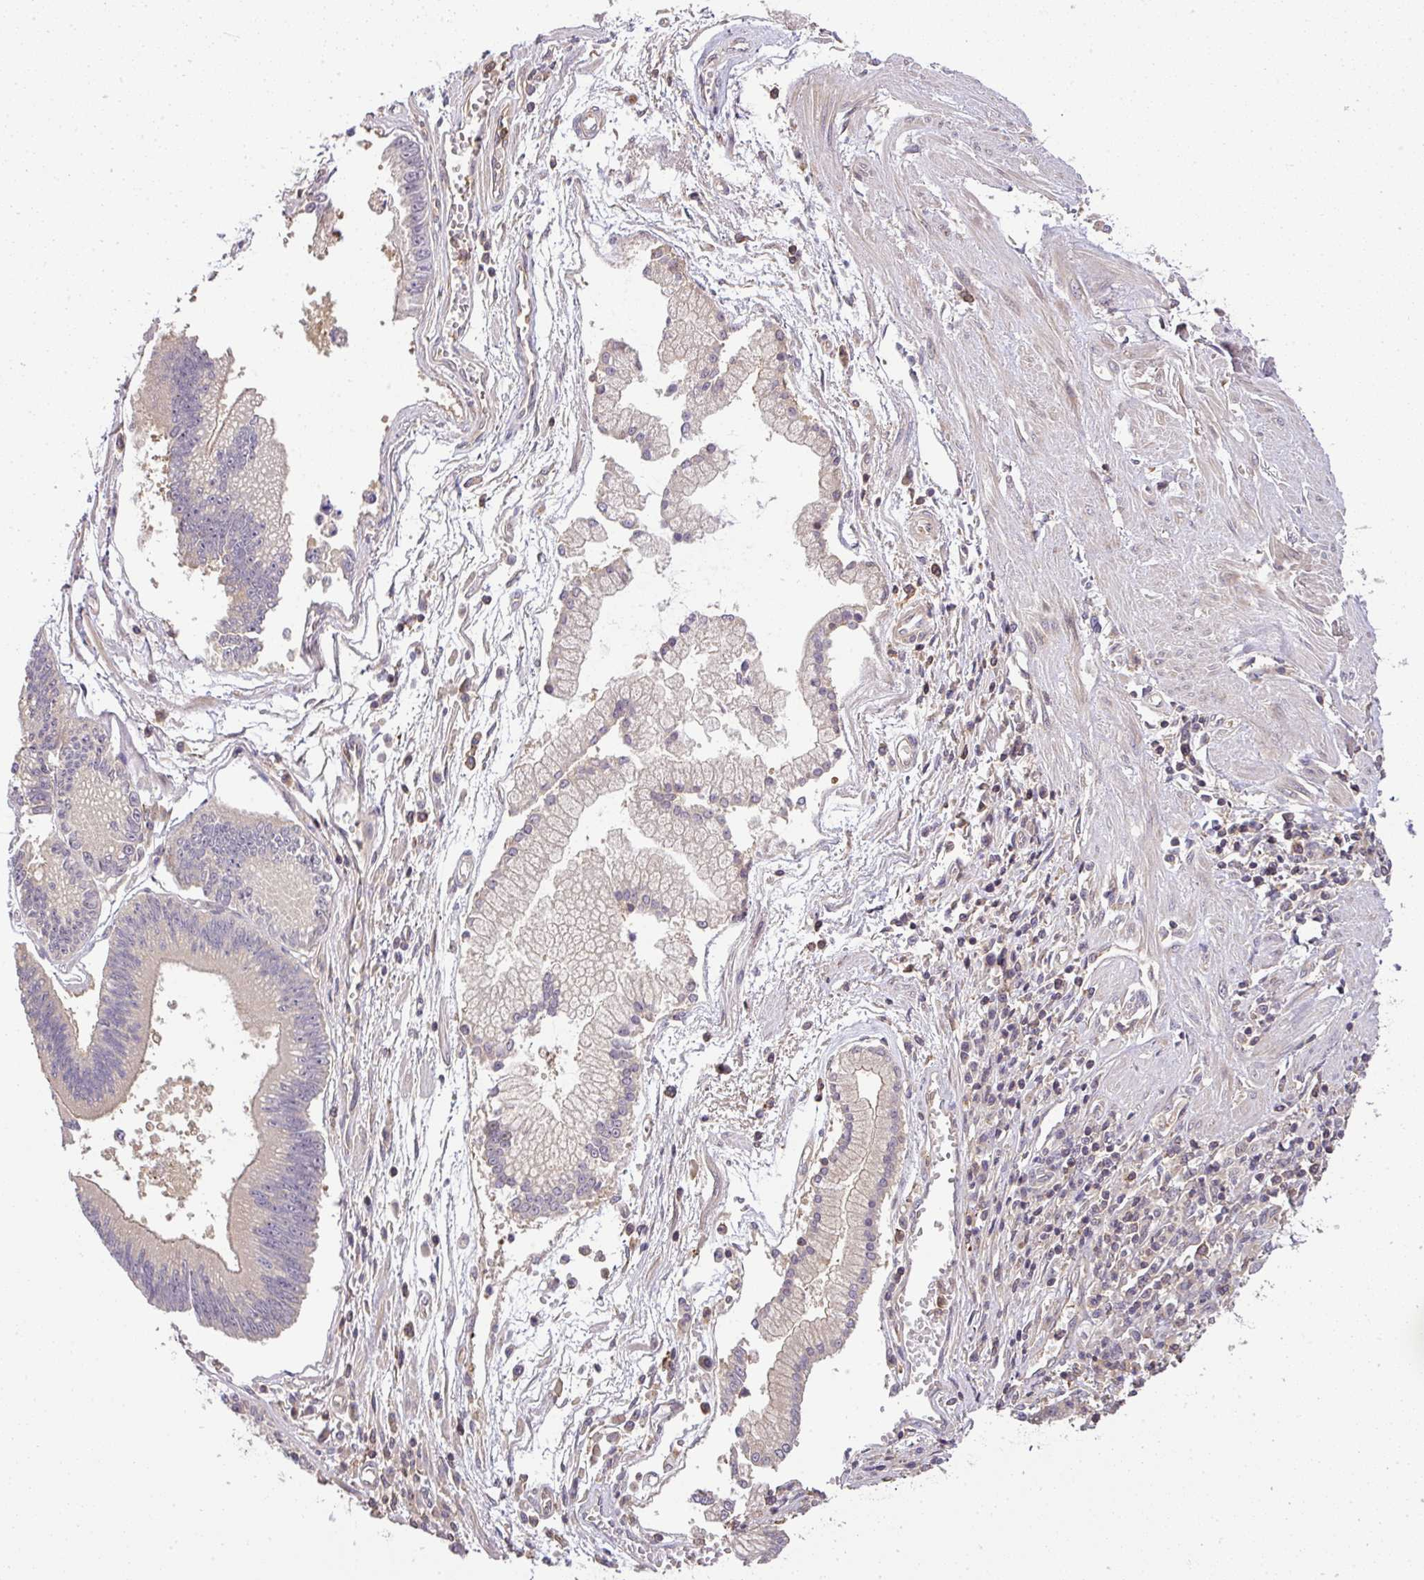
{"staining": {"intensity": "weak", "quantity": "<25%", "location": "cytoplasmic/membranous"}, "tissue": "stomach cancer", "cell_type": "Tumor cells", "image_type": "cancer", "snomed": [{"axis": "morphology", "description": "Adenocarcinoma, NOS"}, {"axis": "topography", "description": "Stomach"}], "caption": "Immunohistochemistry micrograph of neoplastic tissue: human stomach adenocarcinoma stained with DAB (3,3'-diaminobenzidine) shows no significant protein expression in tumor cells.", "gene": "TCL1B", "patient": {"sex": "male", "age": 59}}